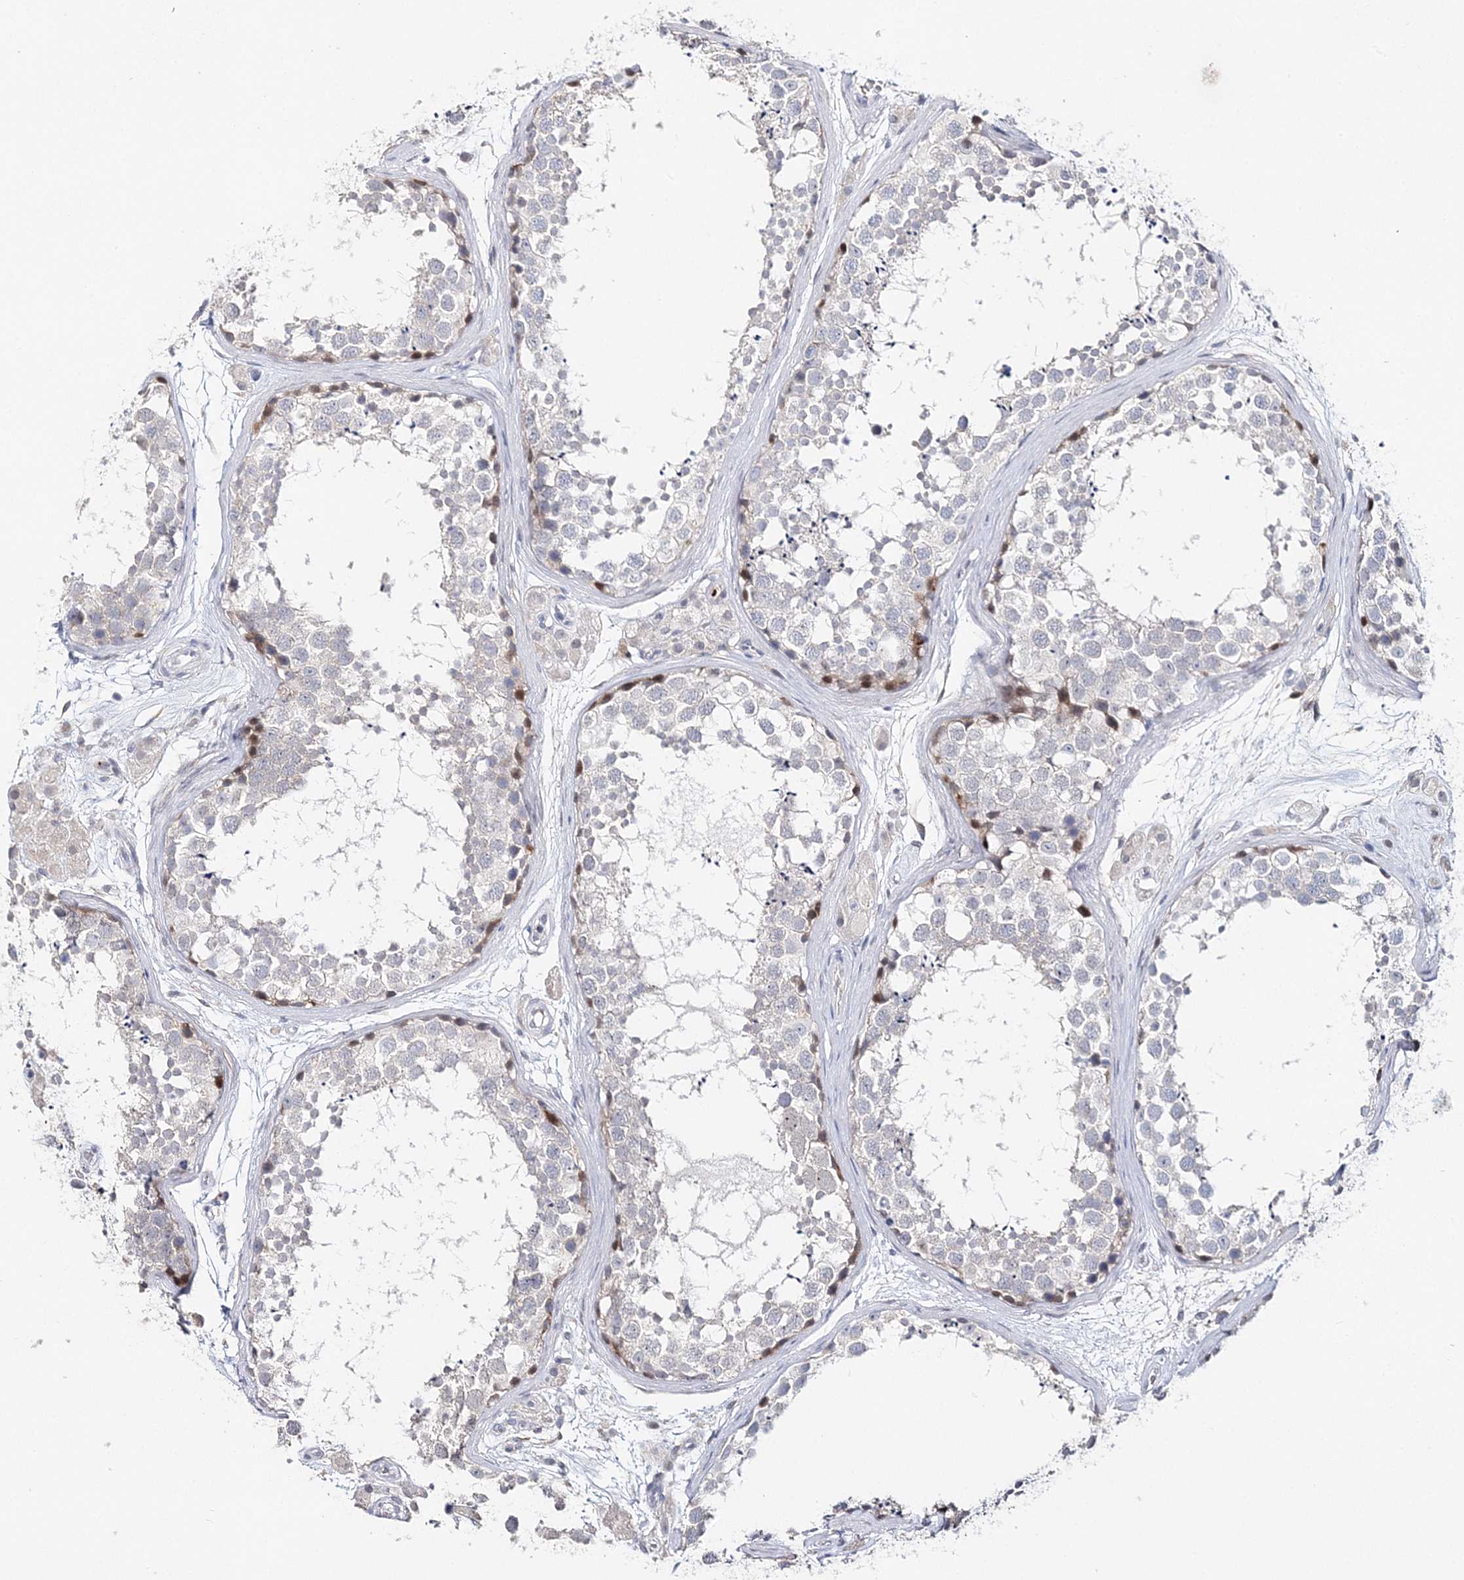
{"staining": {"intensity": "moderate", "quantity": "<25%", "location": "cytoplasmic/membranous"}, "tissue": "testis", "cell_type": "Cells in seminiferous ducts", "image_type": "normal", "snomed": [{"axis": "morphology", "description": "Normal tissue, NOS"}, {"axis": "topography", "description": "Testis"}], "caption": "High-power microscopy captured an immunohistochemistry micrograph of normal testis, revealing moderate cytoplasmic/membranous expression in approximately <25% of cells in seminiferous ducts.", "gene": "MYOZ2", "patient": {"sex": "male", "age": 56}}